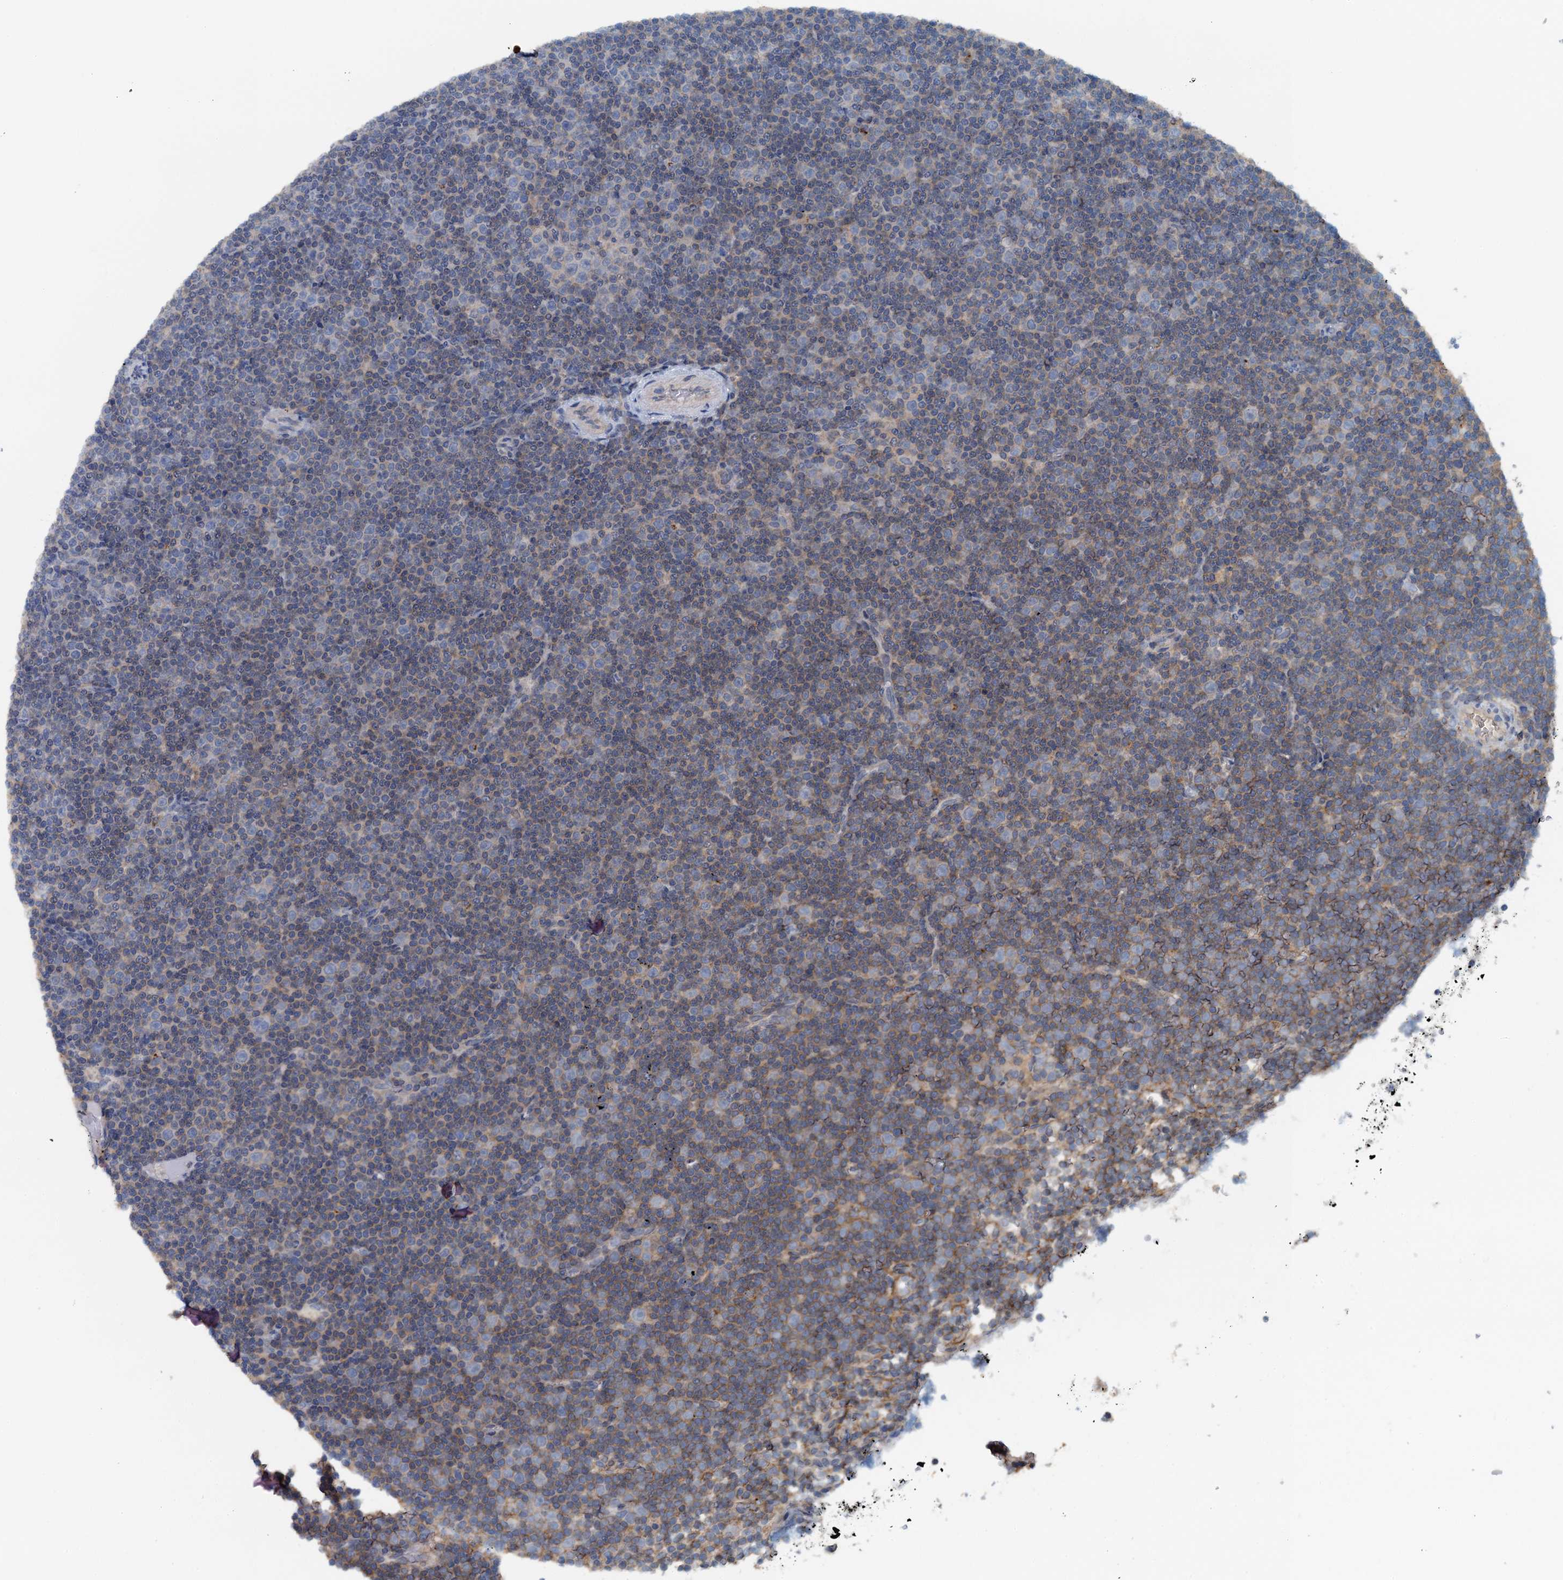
{"staining": {"intensity": "weak", "quantity": "25%-75%", "location": "cytoplasmic/membranous"}, "tissue": "lymphoma", "cell_type": "Tumor cells", "image_type": "cancer", "snomed": [{"axis": "morphology", "description": "Malignant lymphoma, non-Hodgkin's type, Low grade"}, {"axis": "topography", "description": "Lymph node"}], "caption": "Immunohistochemistry of human lymphoma exhibits low levels of weak cytoplasmic/membranous positivity in about 25%-75% of tumor cells. The protein is stained brown, and the nuclei are stained in blue (DAB (3,3'-diaminobenzidine) IHC with brightfield microscopy, high magnification).", "gene": "THAP10", "patient": {"sex": "female", "age": 67}}